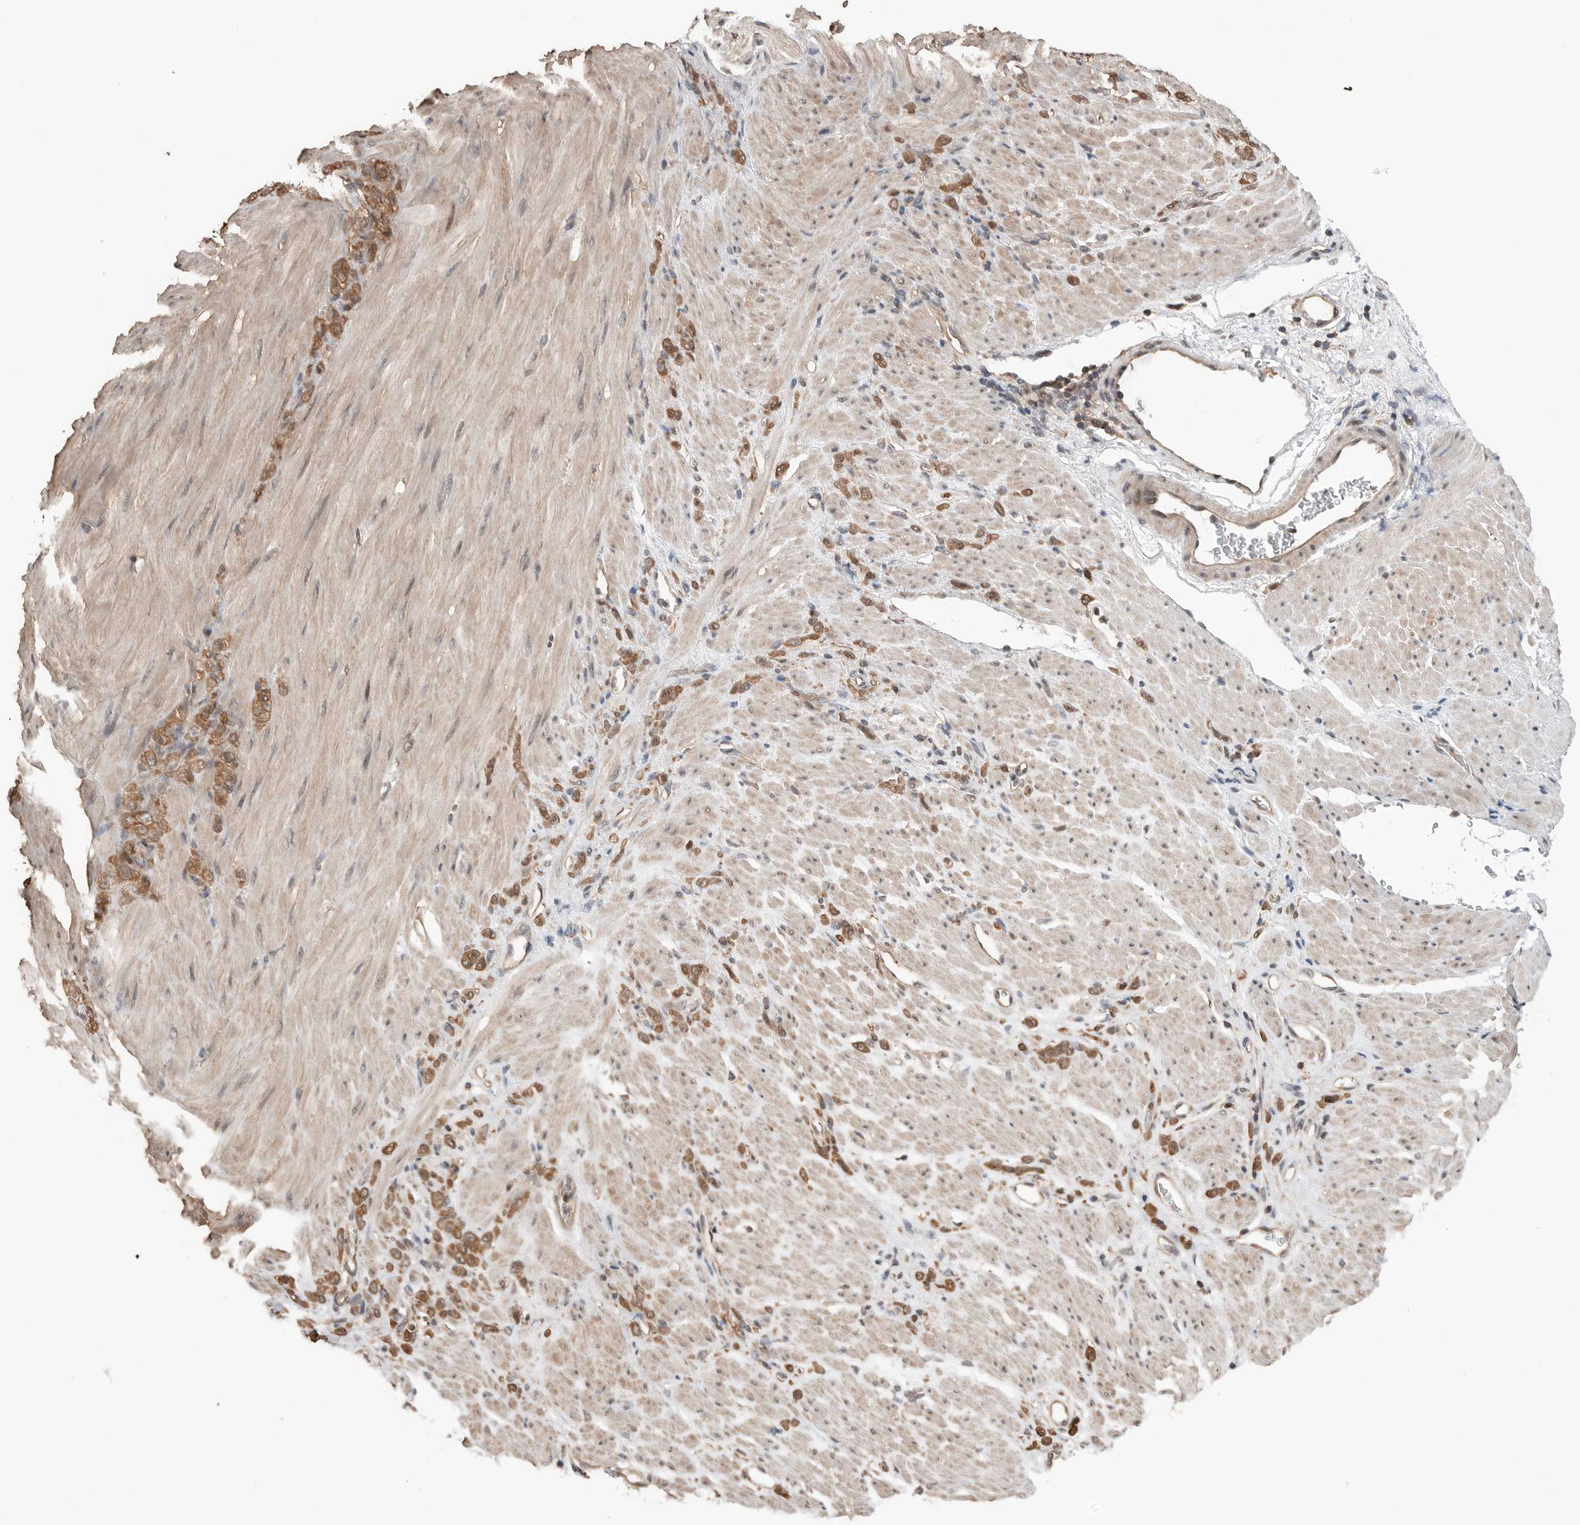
{"staining": {"intensity": "moderate", "quantity": ">75%", "location": "cytoplasmic/membranous"}, "tissue": "stomach cancer", "cell_type": "Tumor cells", "image_type": "cancer", "snomed": [{"axis": "morphology", "description": "Normal tissue, NOS"}, {"axis": "morphology", "description": "Adenocarcinoma, NOS"}, {"axis": "topography", "description": "Stomach"}], "caption": "The photomicrograph shows staining of stomach adenocarcinoma, revealing moderate cytoplasmic/membranous protein staining (brown color) within tumor cells. The staining is performed using DAB brown chromogen to label protein expression. The nuclei are counter-stained blue using hematoxylin.", "gene": "PEAK1", "patient": {"sex": "male", "age": 82}}